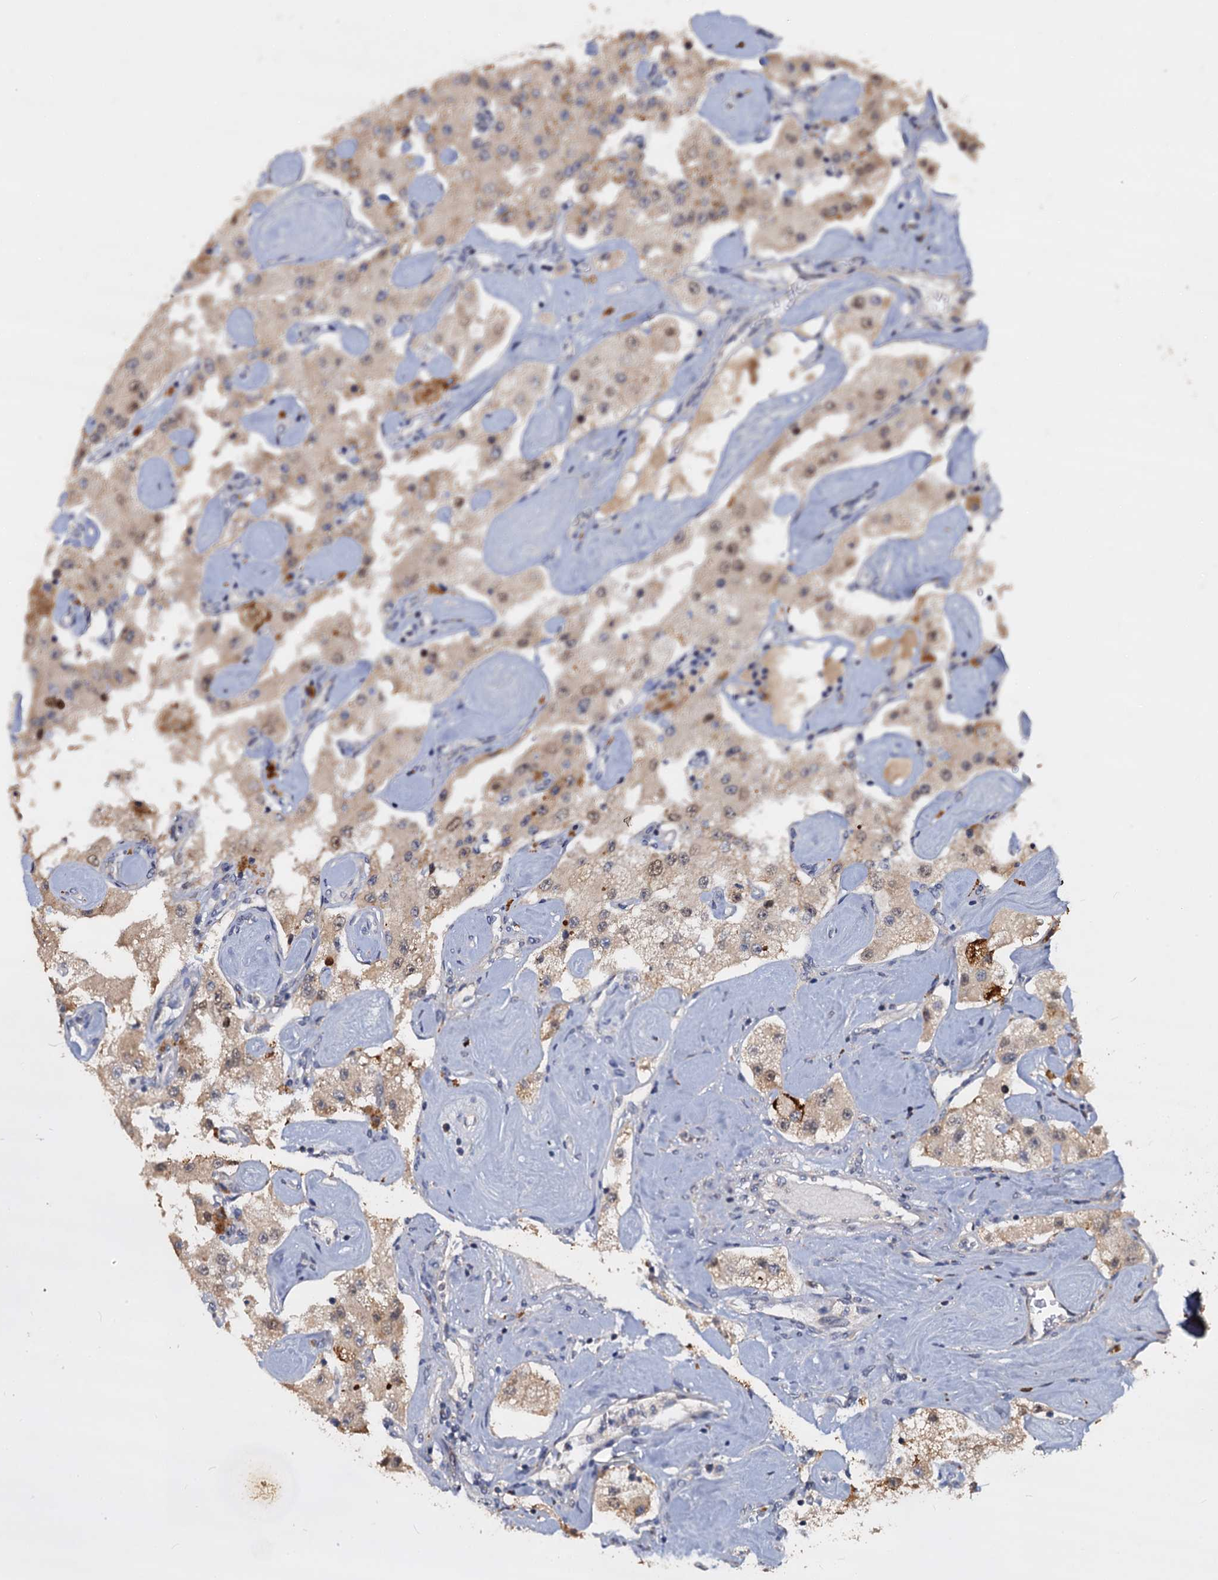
{"staining": {"intensity": "weak", "quantity": ">75%", "location": "cytoplasmic/membranous,nuclear"}, "tissue": "carcinoid", "cell_type": "Tumor cells", "image_type": "cancer", "snomed": [{"axis": "morphology", "description": "Carcinoid, malignant, NOS"}, {"axis": "topography", "description": "Pancreas"}], "caption": "Brown immunohistochemical staining in human carcinoid shows weak cytoplasmic/membranous and nuclear staining in approximately >75% of tumor cells.", "gene": "CCDC184", "patient": {"sex": "male", "age": 41}}